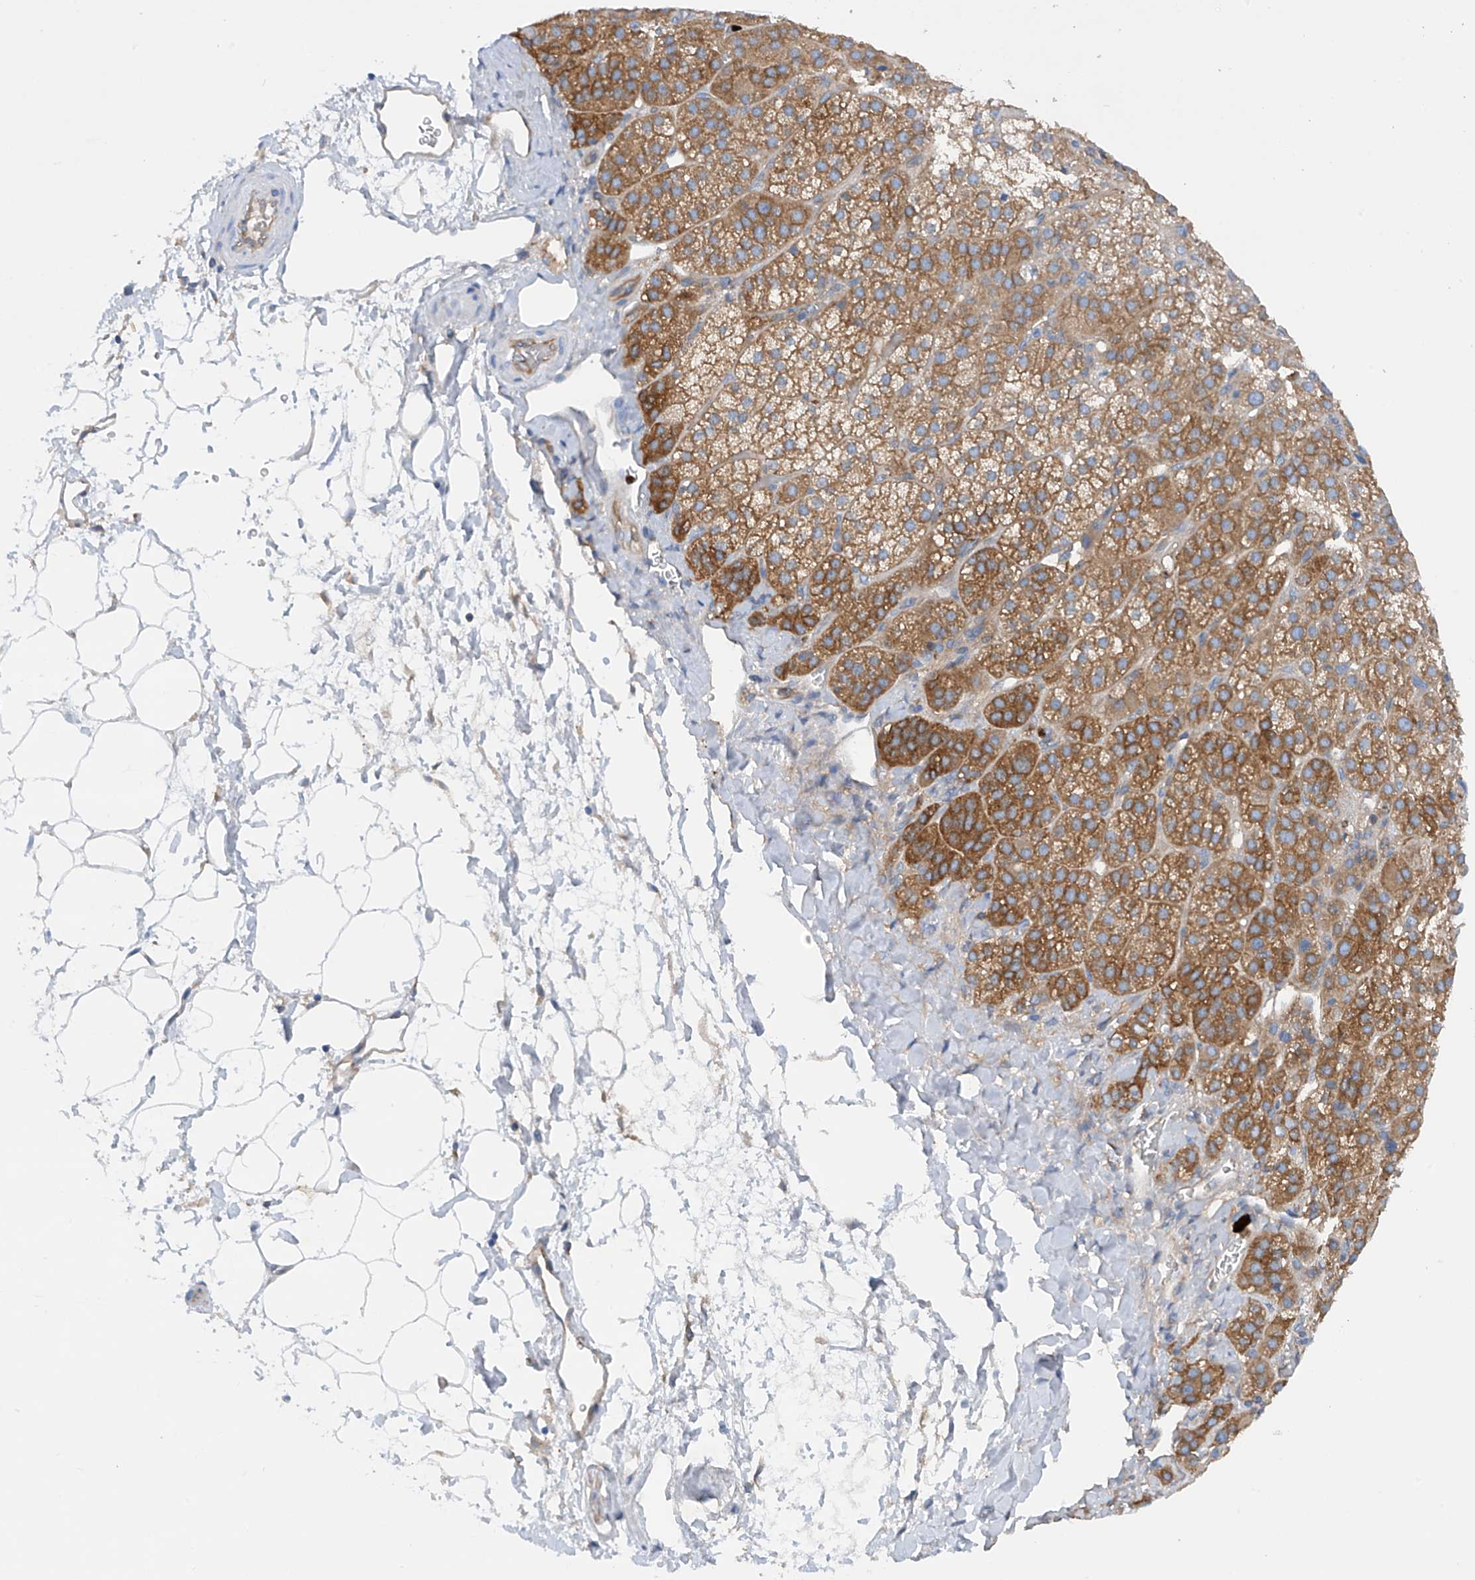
{"staining": {"intensity": "moderate", "quantity": "25%-75%", "location": "cytoplasmic/membranous"}, "tissue": "adrenal gland", "cell_type": "Glandular cells", "image_type": "normal", "snomed": [{"axis": "morphology", "description": "Normal tissue, NOS"}, {"axis": "topography", "description": "Adrenal gland"}], "caption": "A histopathology image of adrenal gland stained for a protein displays moderate cytoplasmic/membranous brown staining in glandular cells. The protein is shown in brown color, while the nuclei are stained blue.", "gene": "PHACTR2", "patient": {"sex": "female", "age": 57}}